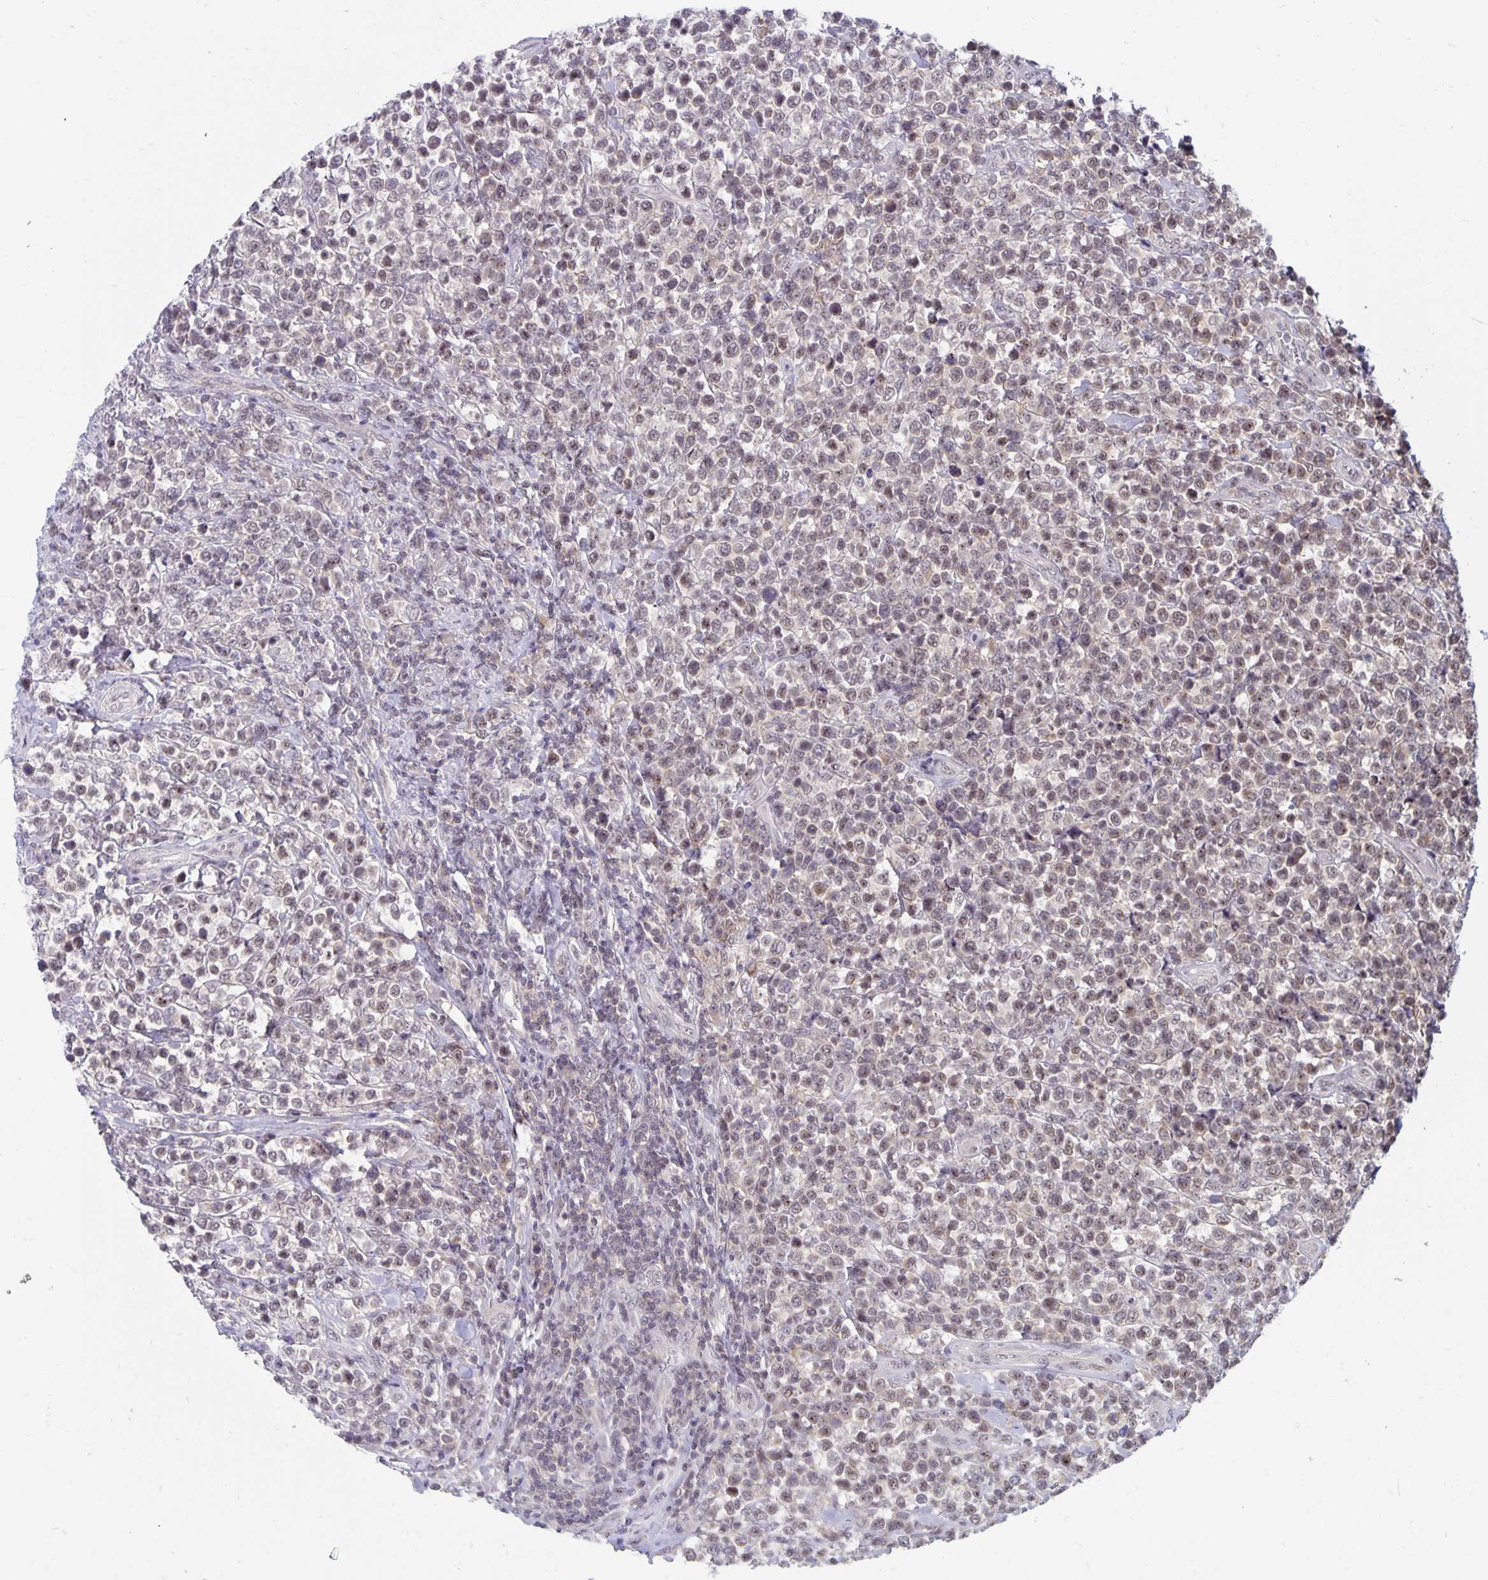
{"staining": {"intensity": "weak", "quantity": "<25%", "location": "nuclear"}, "tissue": "lymphoma", "cell_type": "Tumor cells", "image_type": "cancer", "snomed": [{"axis": "morphology", "description": "Malignant lymphoma, non-Hodgkin's type, High grade"}, {"axis": "topography", "description": "Soft tissue"}], "caption": "Tumor cells show no significant protein staining in lymphoma. (DAB immunohistochemistry (IHC) visualized using brightfield microscopy, high magnification).", "gene": "EXOC6B", "patient": {"sex": "female", "age": 56}}